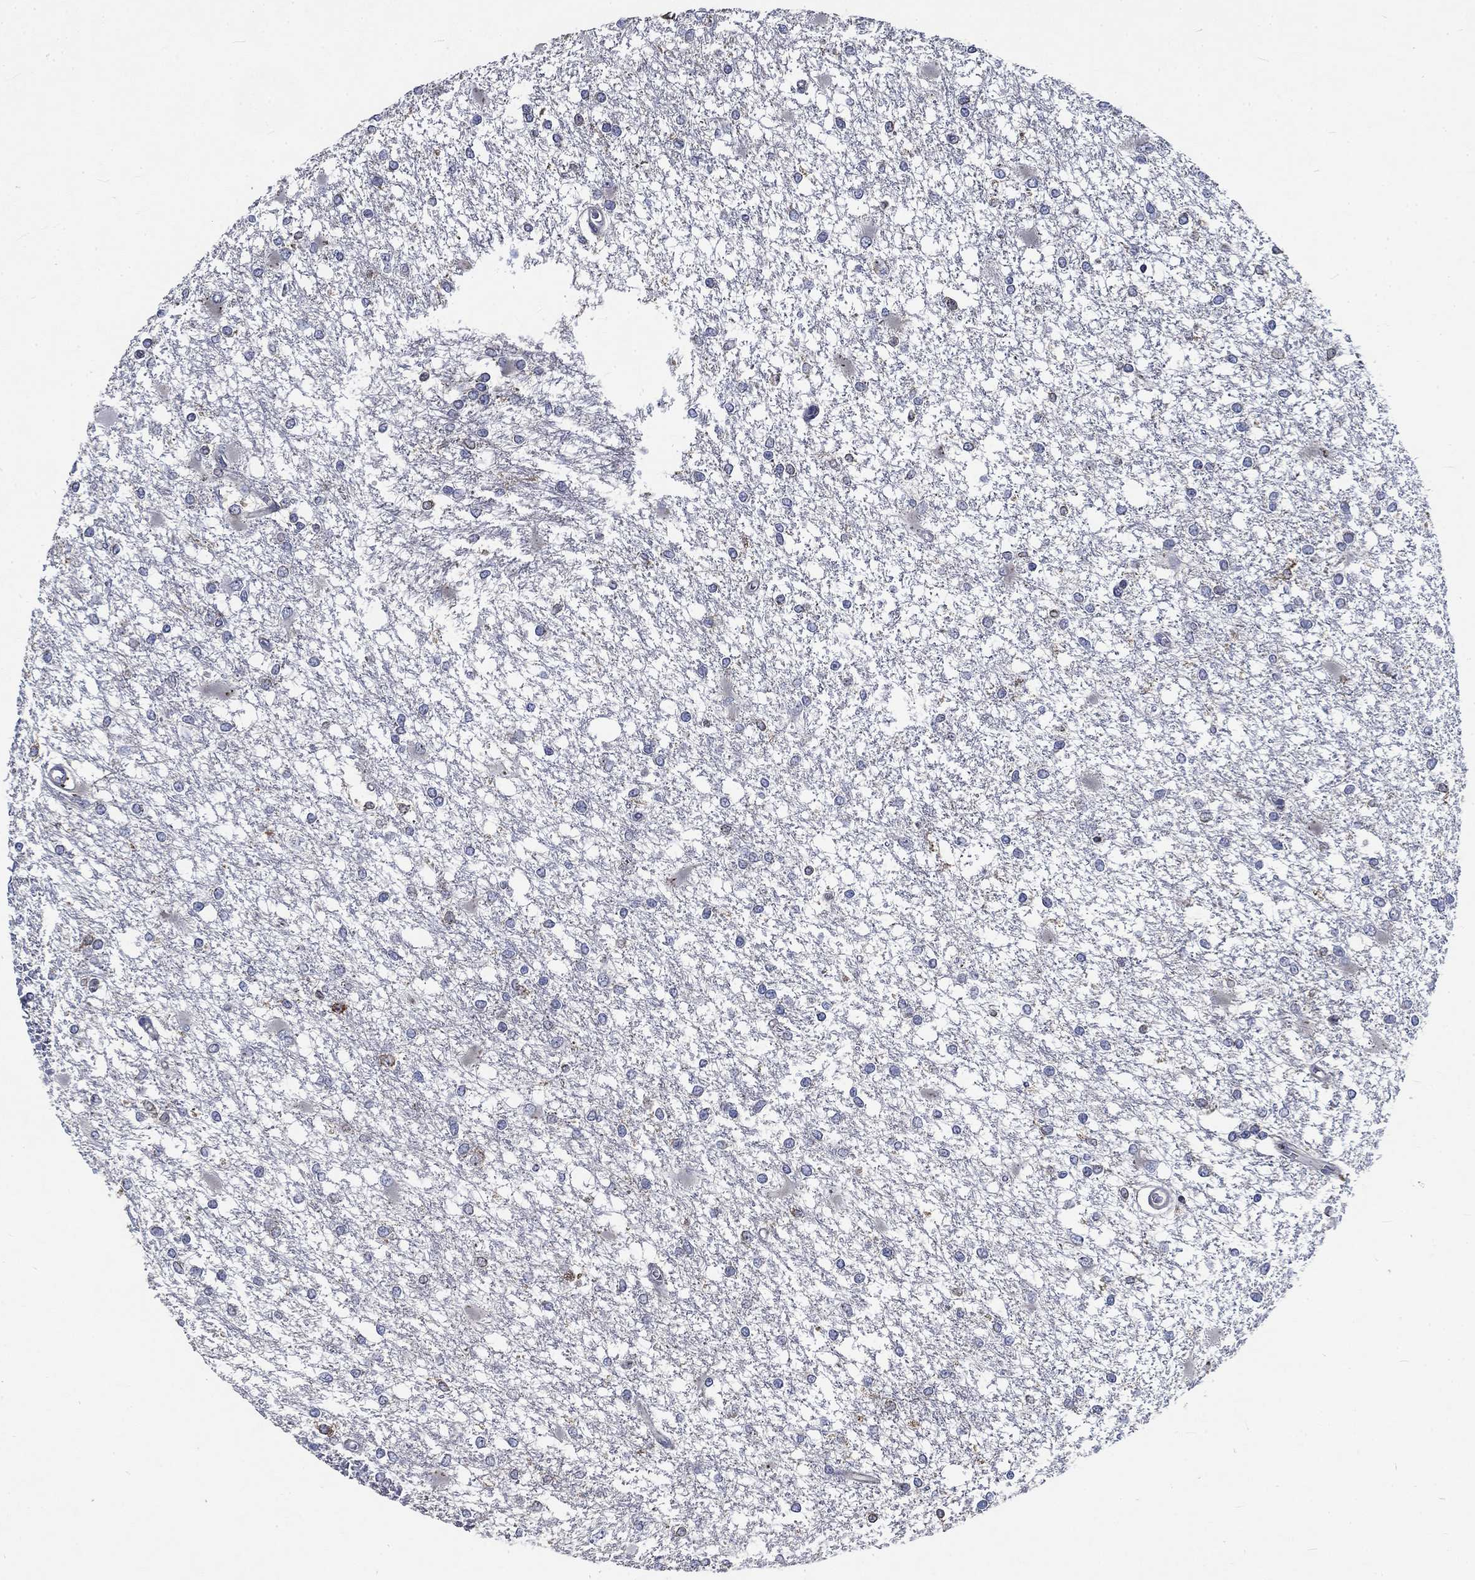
{"staining": {"intensity": "negative", "quantity": "none", "location": "none"}, "tissue": "glioma", "cell_type": "Tumor cells", "image_type": "cancer", "snomed": [{"axis": "morphology", "description": "Glioma, malignant, High grade"}, {"axis": "topography", "description": "Cerebral cortex"}], "caption": "Immunohistochemistry (IHC) image of human glioma stained for a protein (brown), which displays no staining in tumor cells.", "gene": "MMP24", "patient": {"sex": "male", "age": 79}}